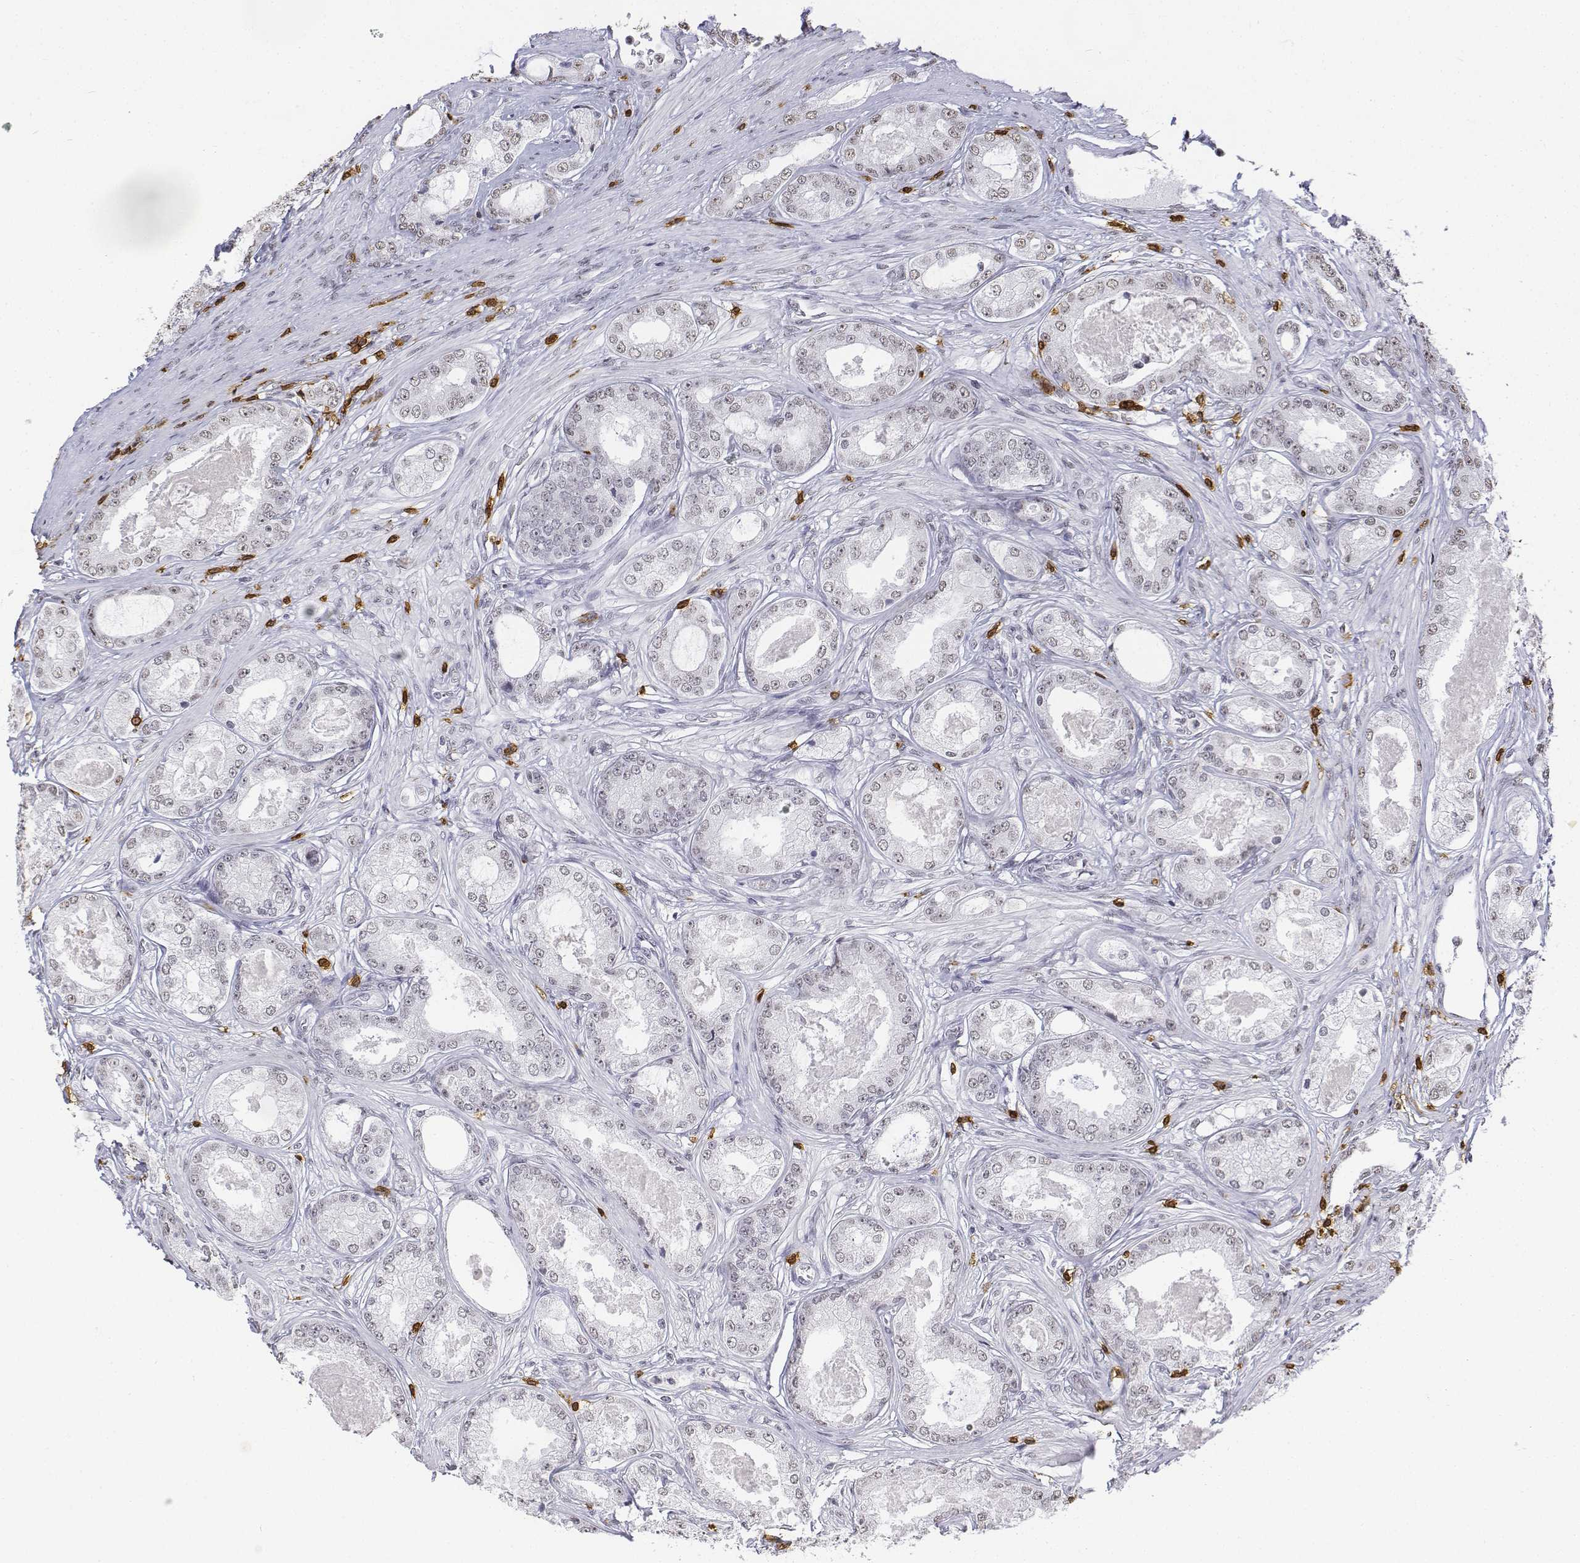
{"staining": {"intensity": "negative", "quantity": "none", "location": "none"}, "tissue": "prostate cancer", "cell_type": "Tumor cells", "image_type": "cancer", "snomed": [{"axis": "morphology", "description": "Adenocarcinoma, Low grade"}, {"axis": "topography", "description": "Prostate"}], "caption": "A histopathology image of prostate cancer stained for a protein shows no brown staining in tumor cells. (IHC, brightfield microscopy, high magnification).", "gene": "CD3E", "patient": {"sex": "male", "age": 68}}